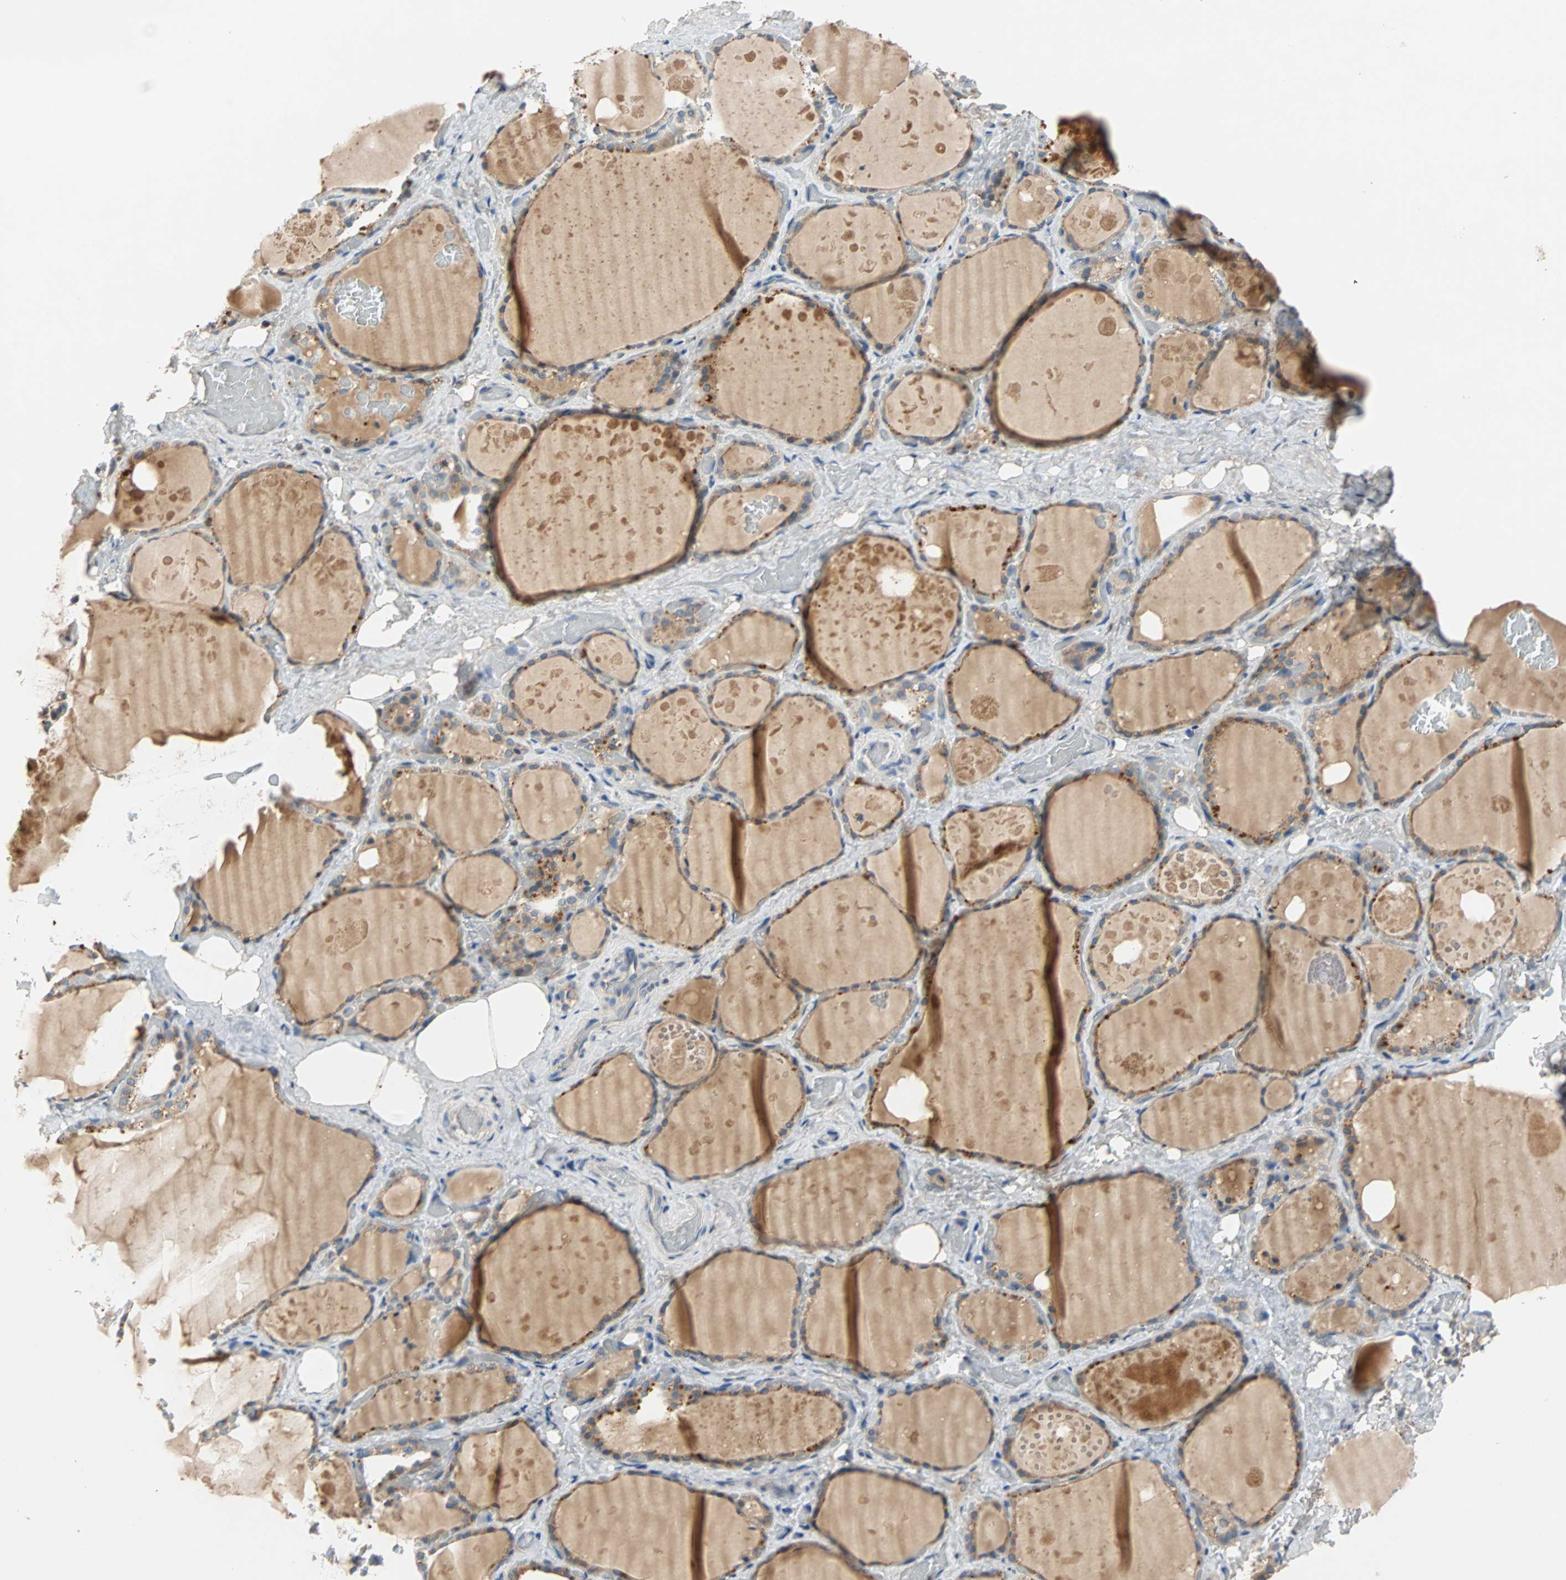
{"staining": {"intensity": "moderate", "quantity": "<25%", "location": "cytoplasmic/membranous"}, "tissue": "thyroid gland", "cell_type": "Glandular cells", "image_type": "normal", "snomed": [{"axis": "morphology", "description": "Normal tissue, NOS"}, {"axis": "topography", "description": "Thyroid gland"}], "caption": "Moderate cytoplasmic/membranous staining is appreciated in approximately <25% of glandular cells in benign thyroid gland.", "gene": "MAP4K1", "patient": {"sex": "male", "age": 61}}